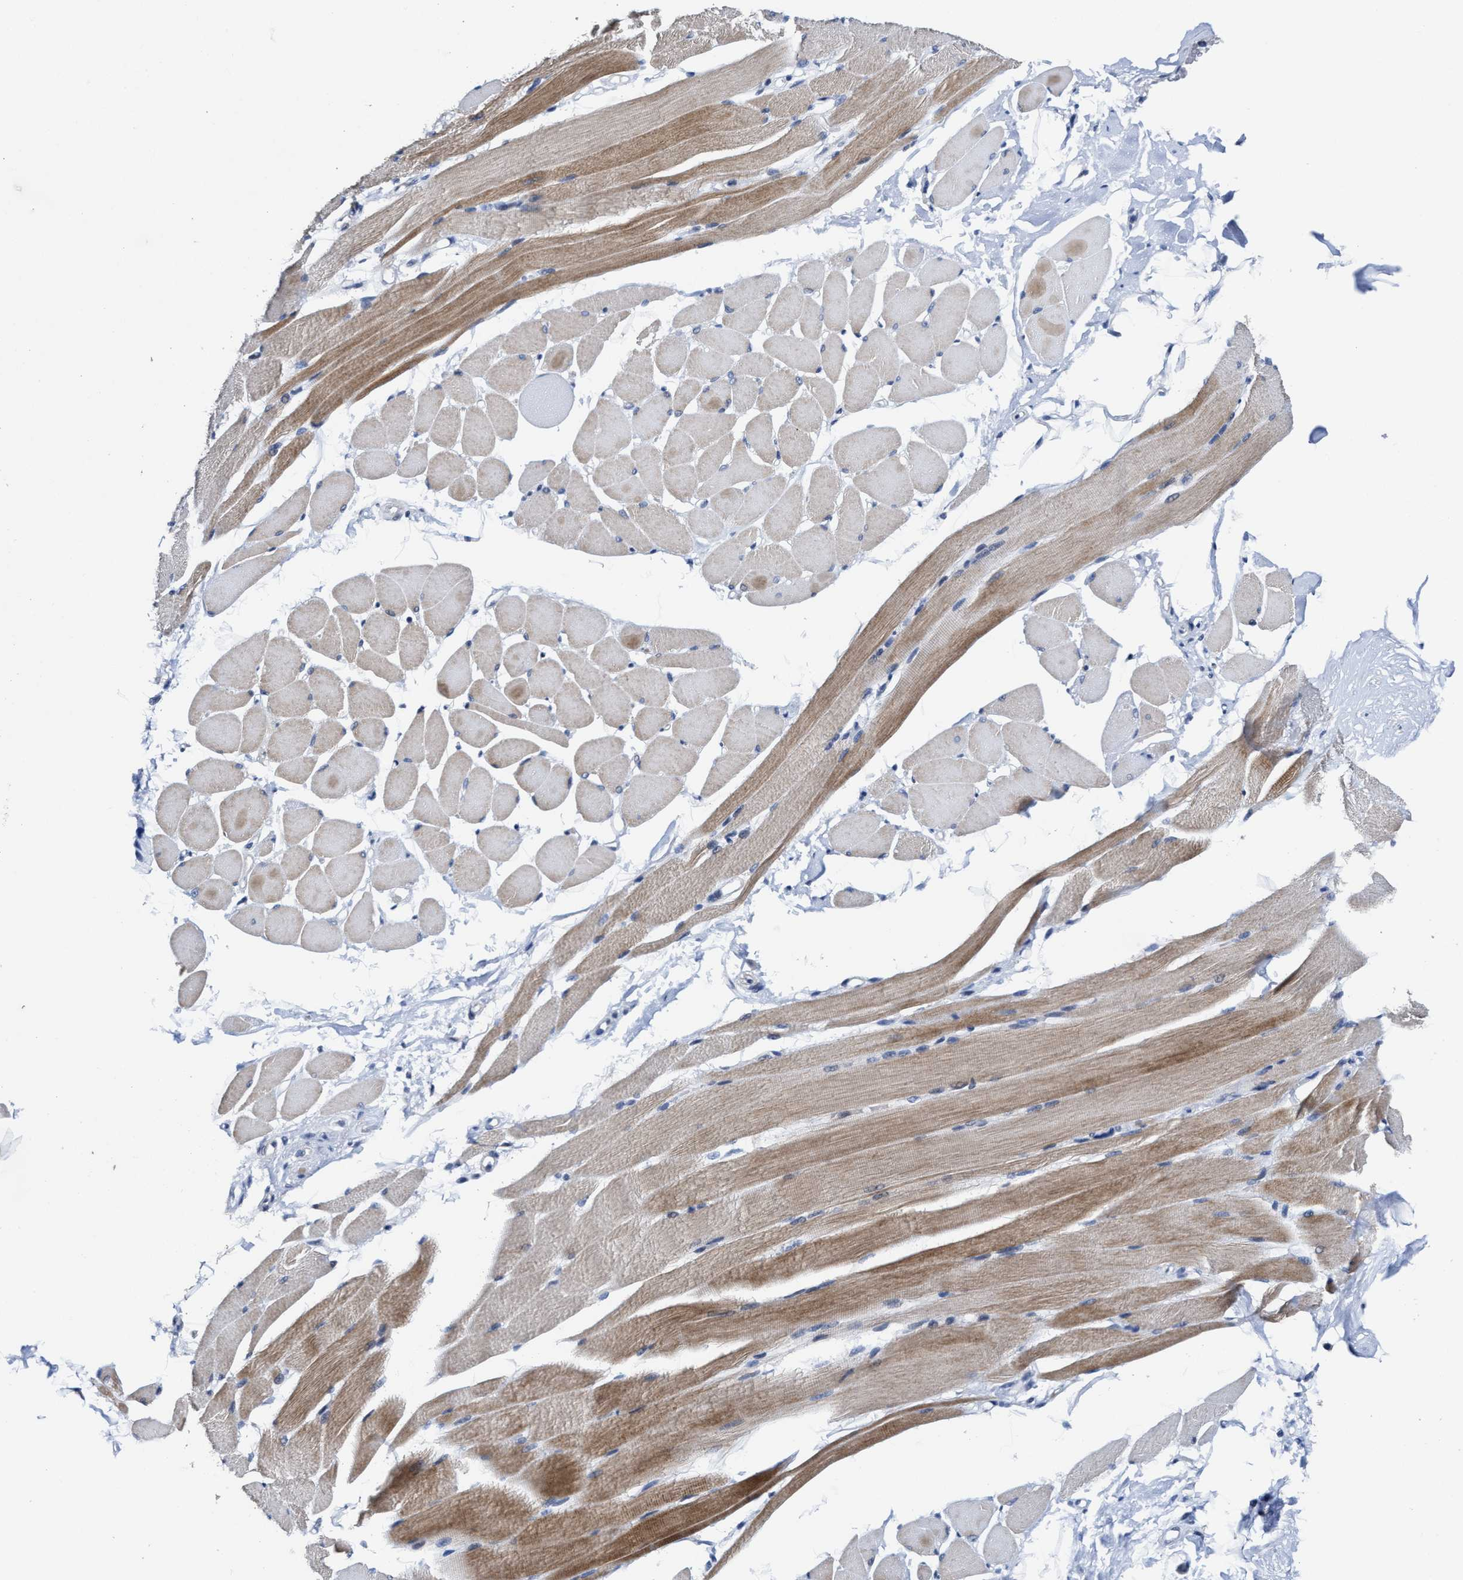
{"staining": {"intensity": "moderate", "quantity": "25%-75%", "location": "cytoplasmic/membranous"}, "tissue": "skeletal muscle", "cell_type": "Myocytes", "image_type": "normal", "snomed": [{"axis": "morphology", "description": "Normal tissue, NOS"}, {"axis": "topography", "description": "Skeletal muscle"}, {"axis": "topography", "description": "Peripheral nerve tissue"}], "caption": "The micrograph demonstrates staining of unremarkable skeletal muscle, revealing moderate cytoplasmic/membranous protein staining (brown color) within myocytes. The protein of interest is stained brown, and the nuclei are stained in blue (DAB (3,3'-diaminobenzidine) IHC with brightfield microscopy, high magnification).", "gene": "ZFAT", "patient": {"sex": "female", "age": 84}}